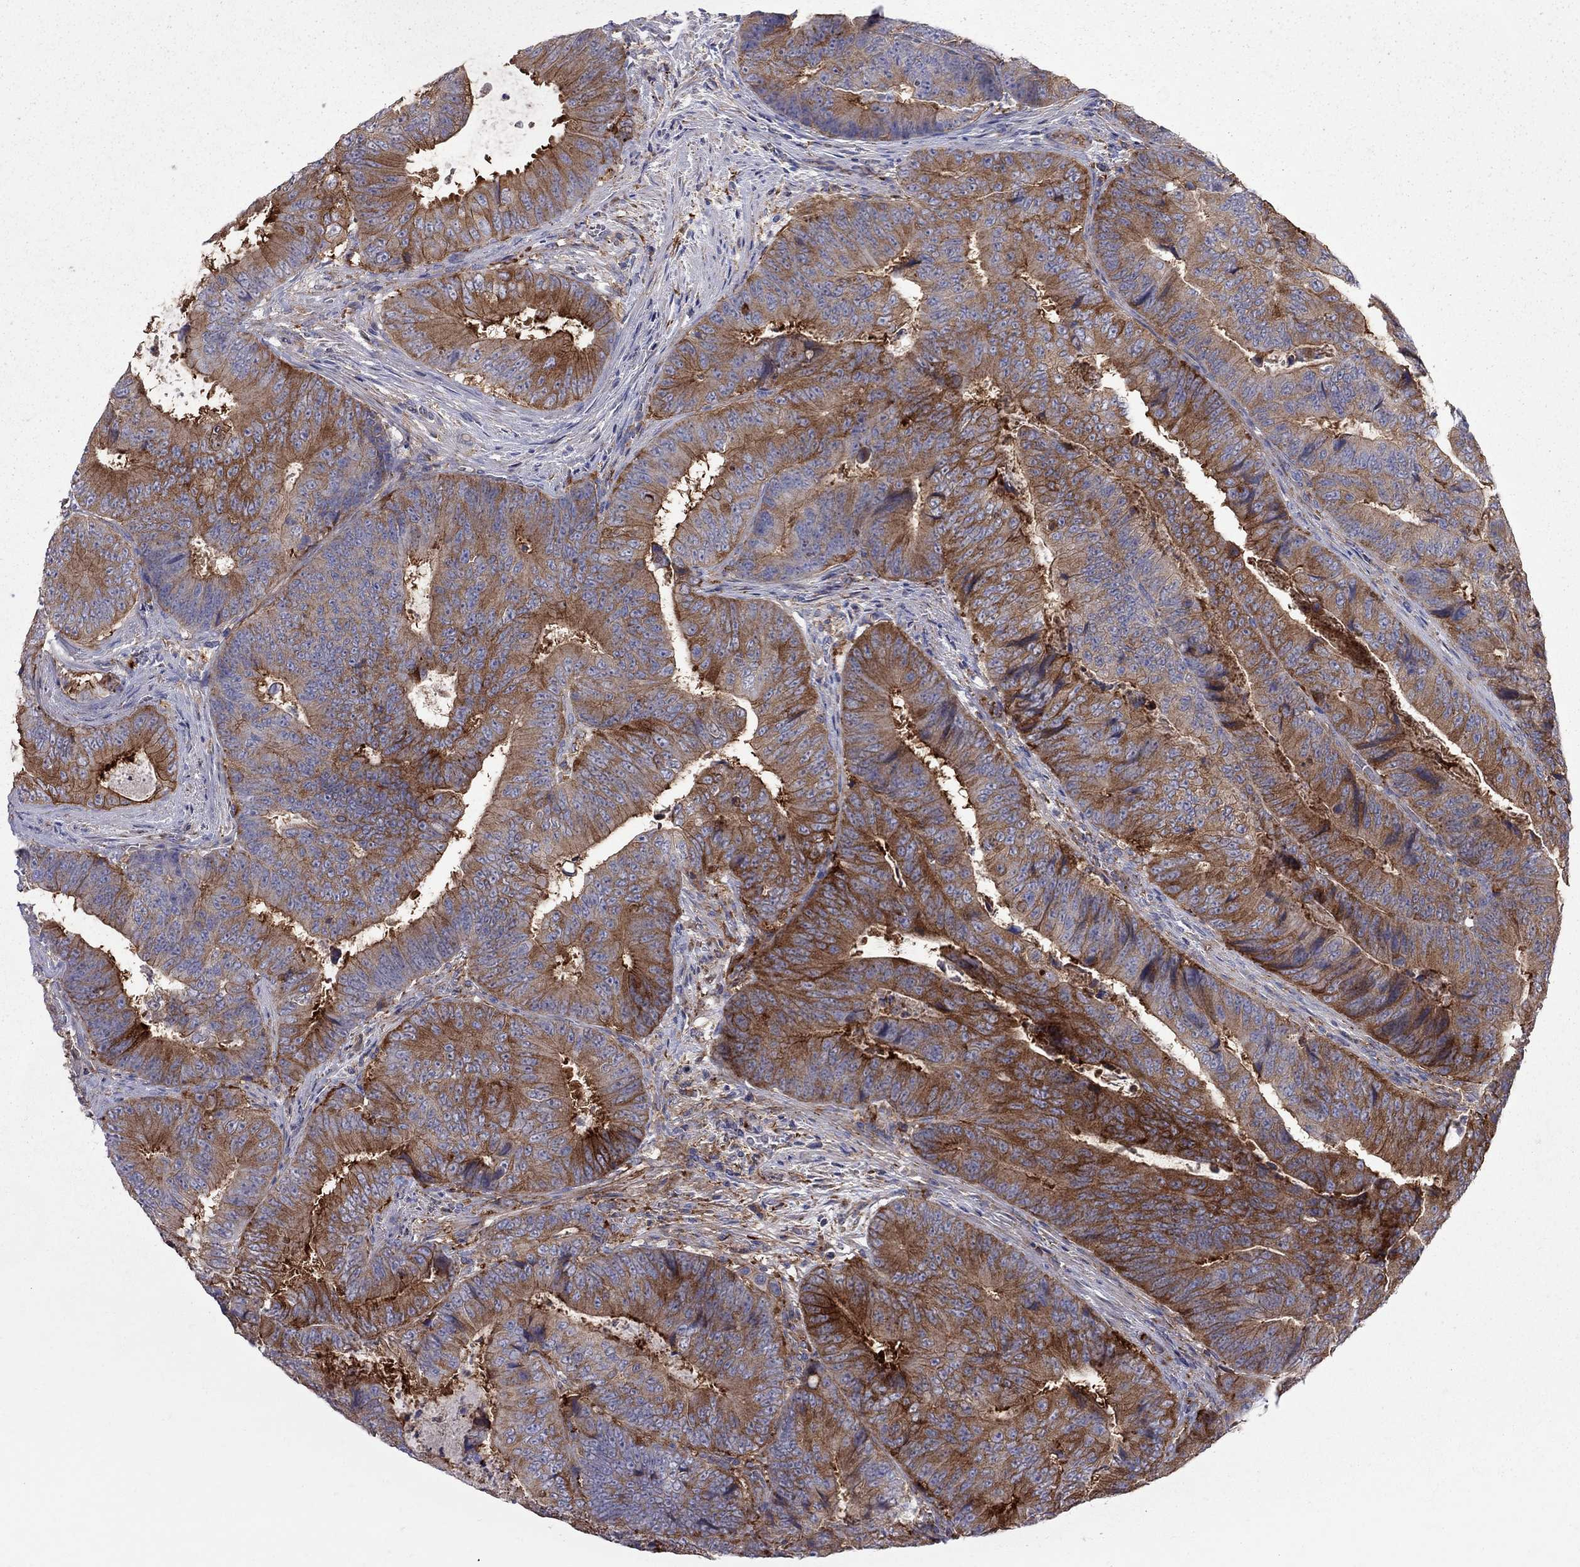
{"staining": {"intensity": "strong", "quantity": ">75%", "location": "cytoplasmic/membranous"}, "tissue": "colorectal cancer", "cell_type": "Tumor cells", "image_type": "cancer", "snomed": [{"axis": "morphology", "description": "Adenocarcinoma, NOS"}, {"axis": "topography", "description": "Colon"}], "caption": "A brown stain highlights strong cytoplasmic/membranous positivity of a protein in human colorectal adenocarcinoma tumor cells.", "gene": "EIF4E3", "patient": {"sex": "female", "age": 48}}